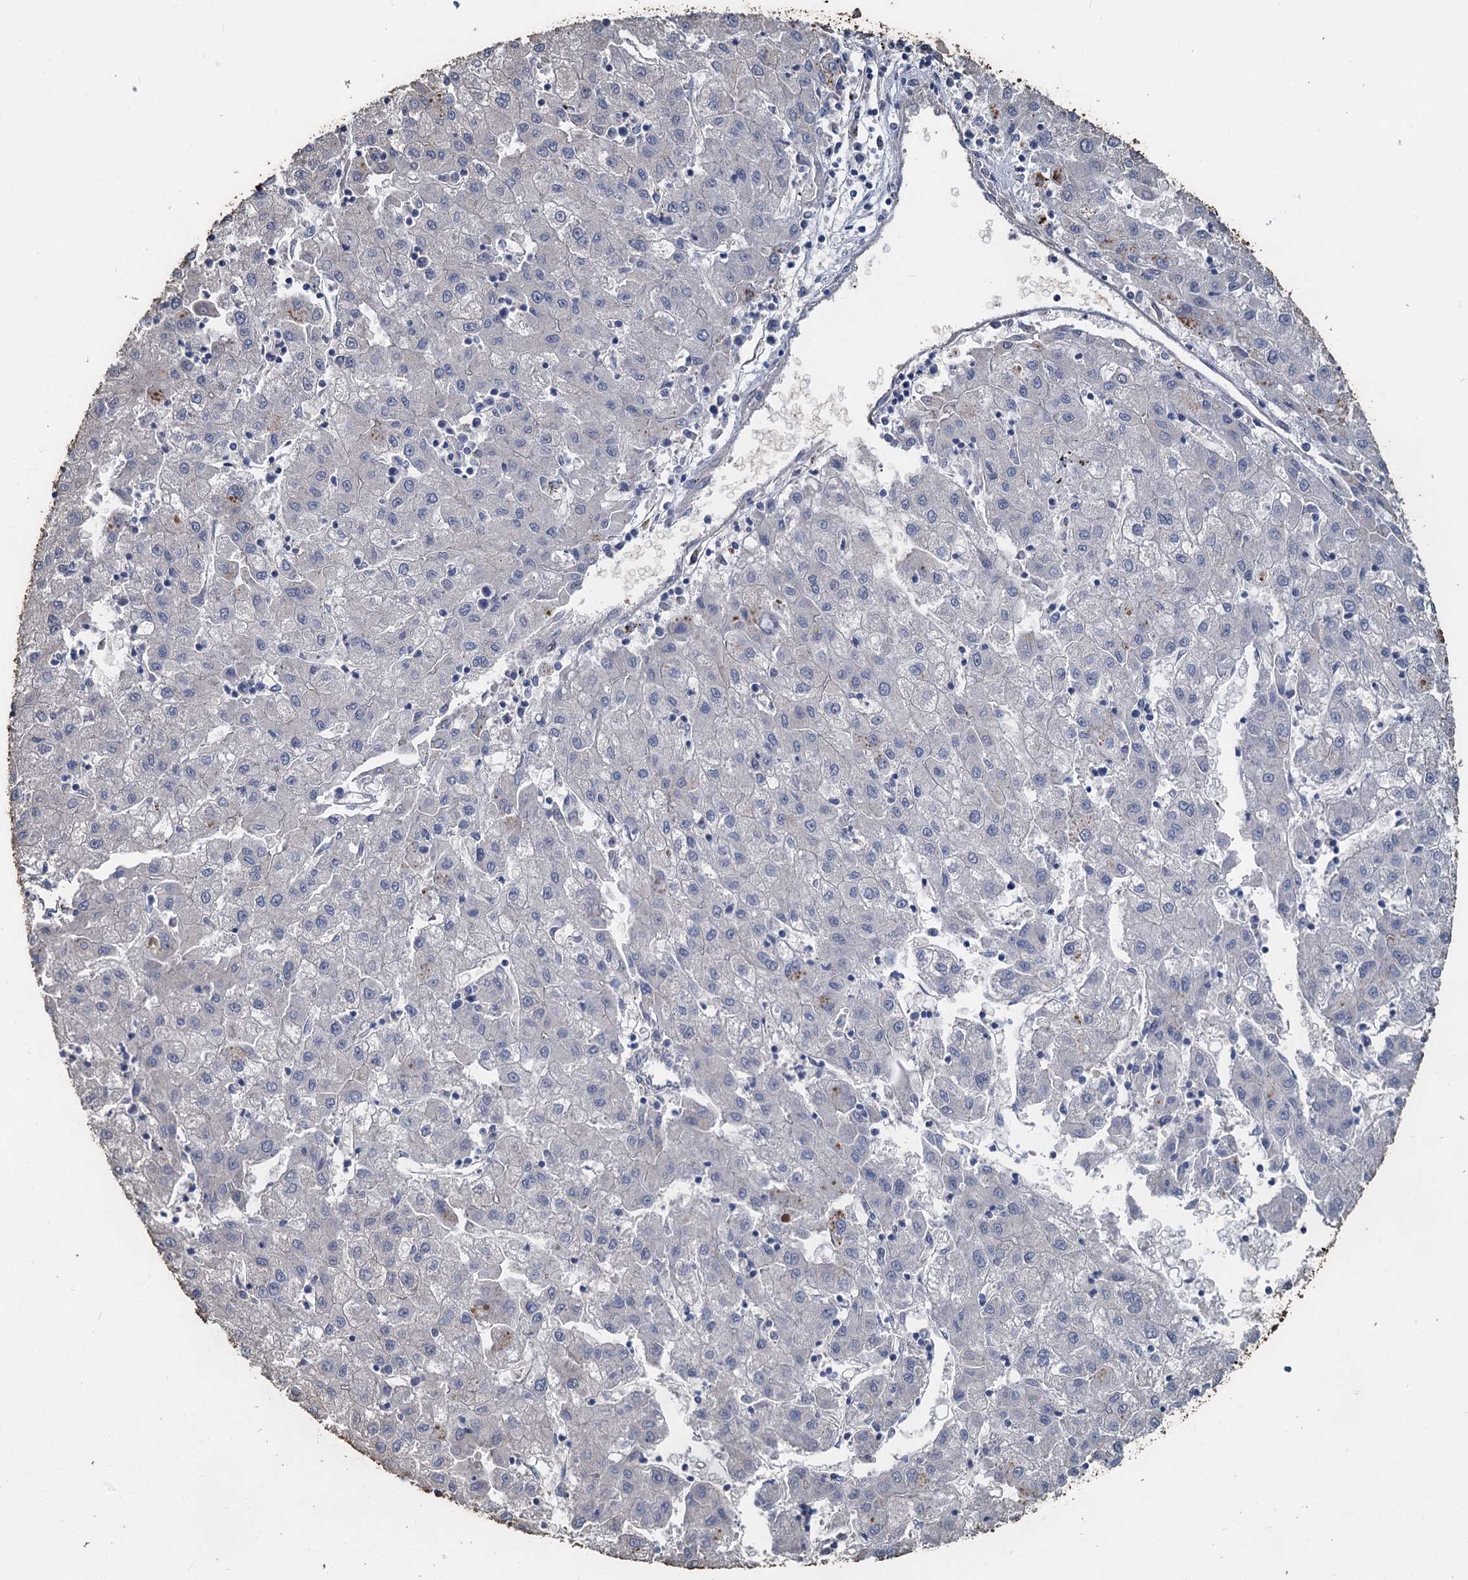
{"staining": {"intensity": "negative", "quantity": "none", "location": "none"}, "tissue": "liver cancer", "cell_type": "Tumor cells", "image_type": "cancer", "snomed": [{"axis": "morphology", "description": "Carcinoma, Hepatocellular, NOS"}, {"axis": "topography", "description": "Liver"}], "caption": "The immunohistochemistry (IHC) micrograph has no significant staining in tumor cells of hepatocellular carcinoma (liver) tissue.", "gene": "TCTN2", "patient": {"sex": "male", "age": 72}}